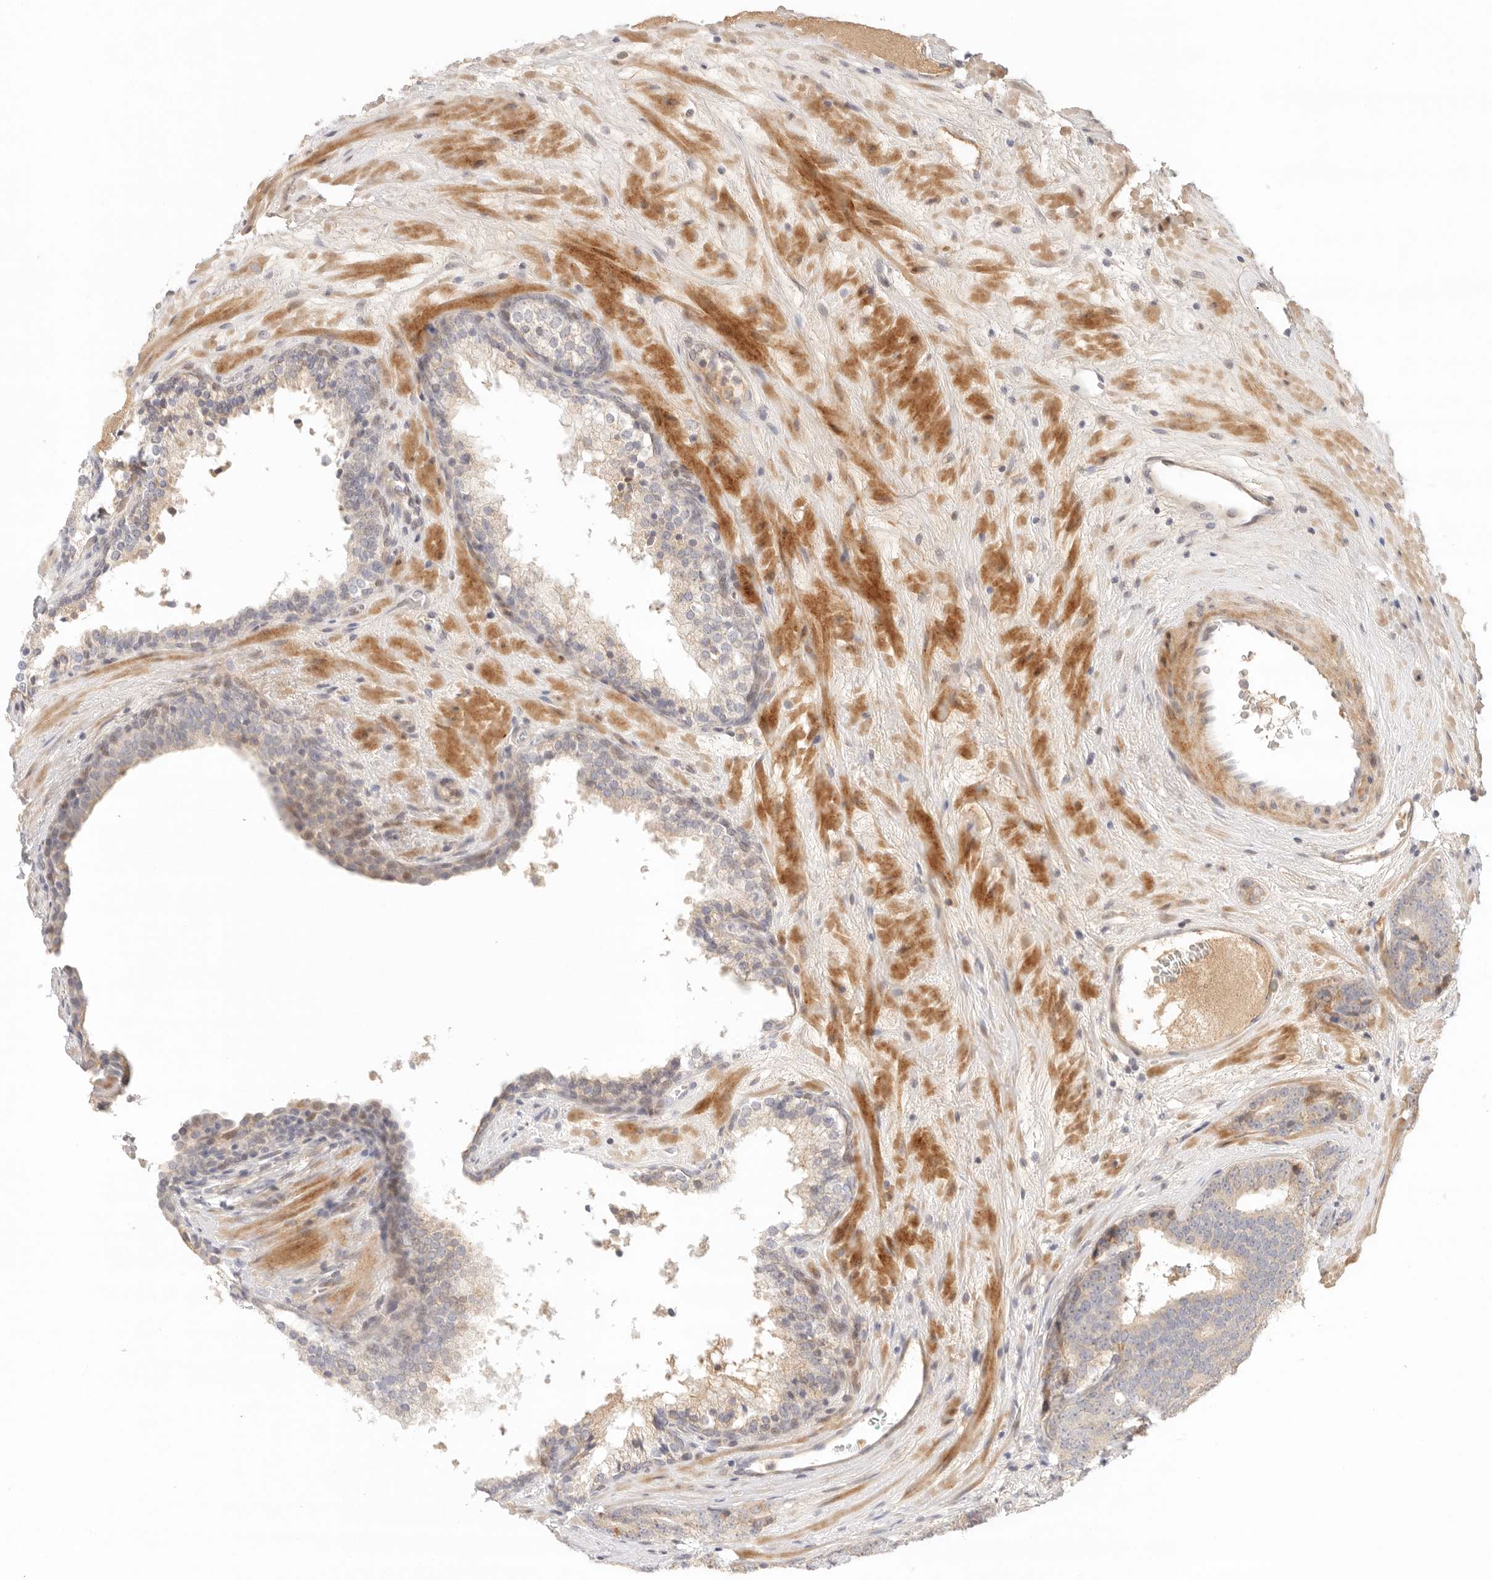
{"staining": {"intensity": "negative", "quantity": "none", "location": "none"}, "tissue": "prostate cancer", "cell_type": "Tumor cells", "image_type": "cancer", "snomed": [{"axis": "morphology", "description": "Adenocarcinoma, High grade"}, {"axis": "topography", "description": "Prostate"}], "caption": "A histopathology image of prostate cancer stained for a protein demonstrates no brown staining in tumor cells.", "gene": "PHLDA3", "patient": {"sex": "male", "age": 56}}